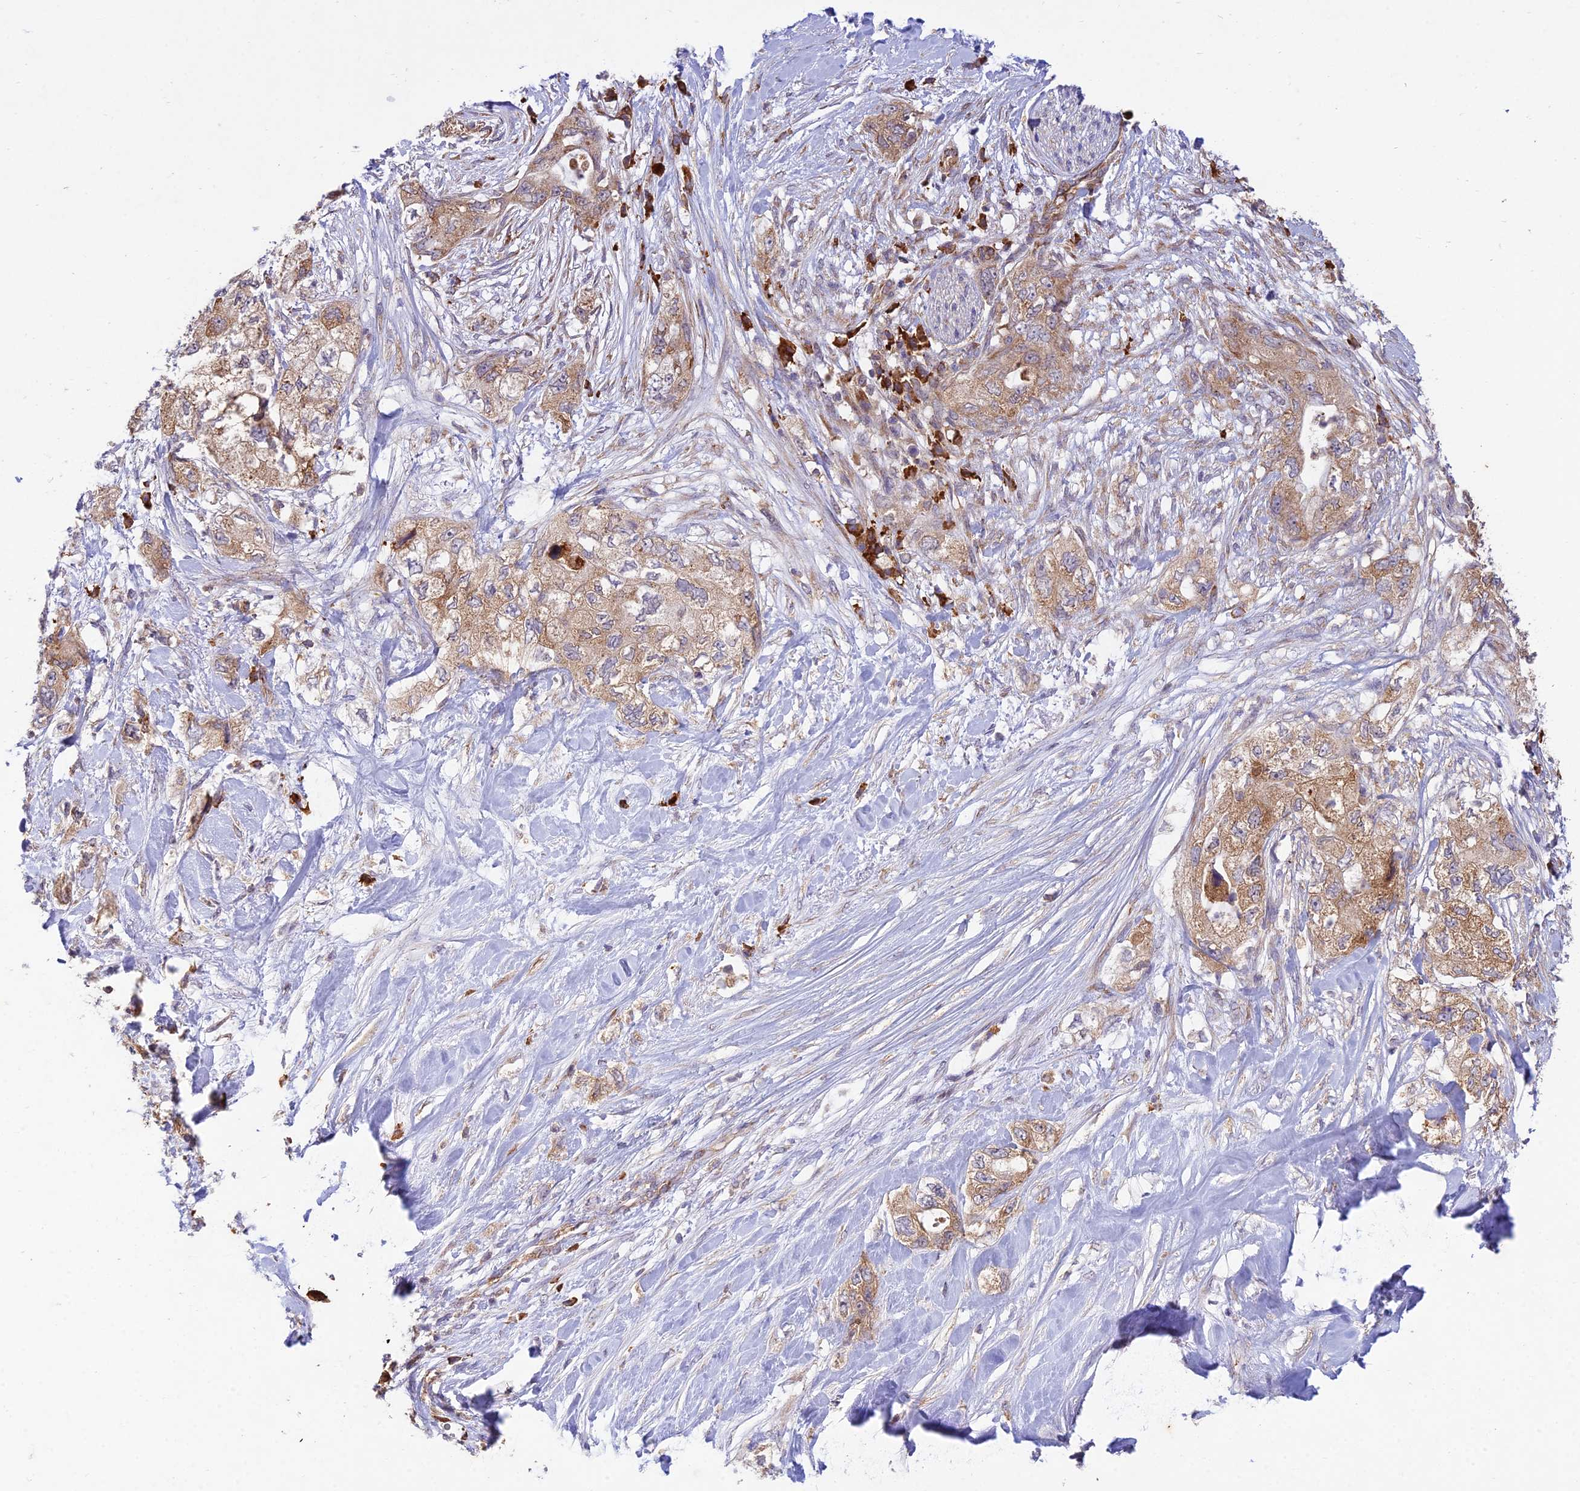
{"staining": {"intensity": "moderate", "quantity": ">75%", "location": "cytoplasmic/membranous"}, "tissue": "pancreatic cancer", "cell_type": "Tumor cells", "image_type": "cancer", "snomed": [{"axis": "morphology", "description": "Adenocarcinoma, NOS"}, {"axis": "topography", "description": "Pancreas"}], "caption": "An image of human pancreatic cancer (adenocarcinoma) stained for a protein displays moderate cytoplasmic/membranous brown staining in tumor cells.", "gene": "NXNL2", "patient": {"sex": "female", "age": 73}}